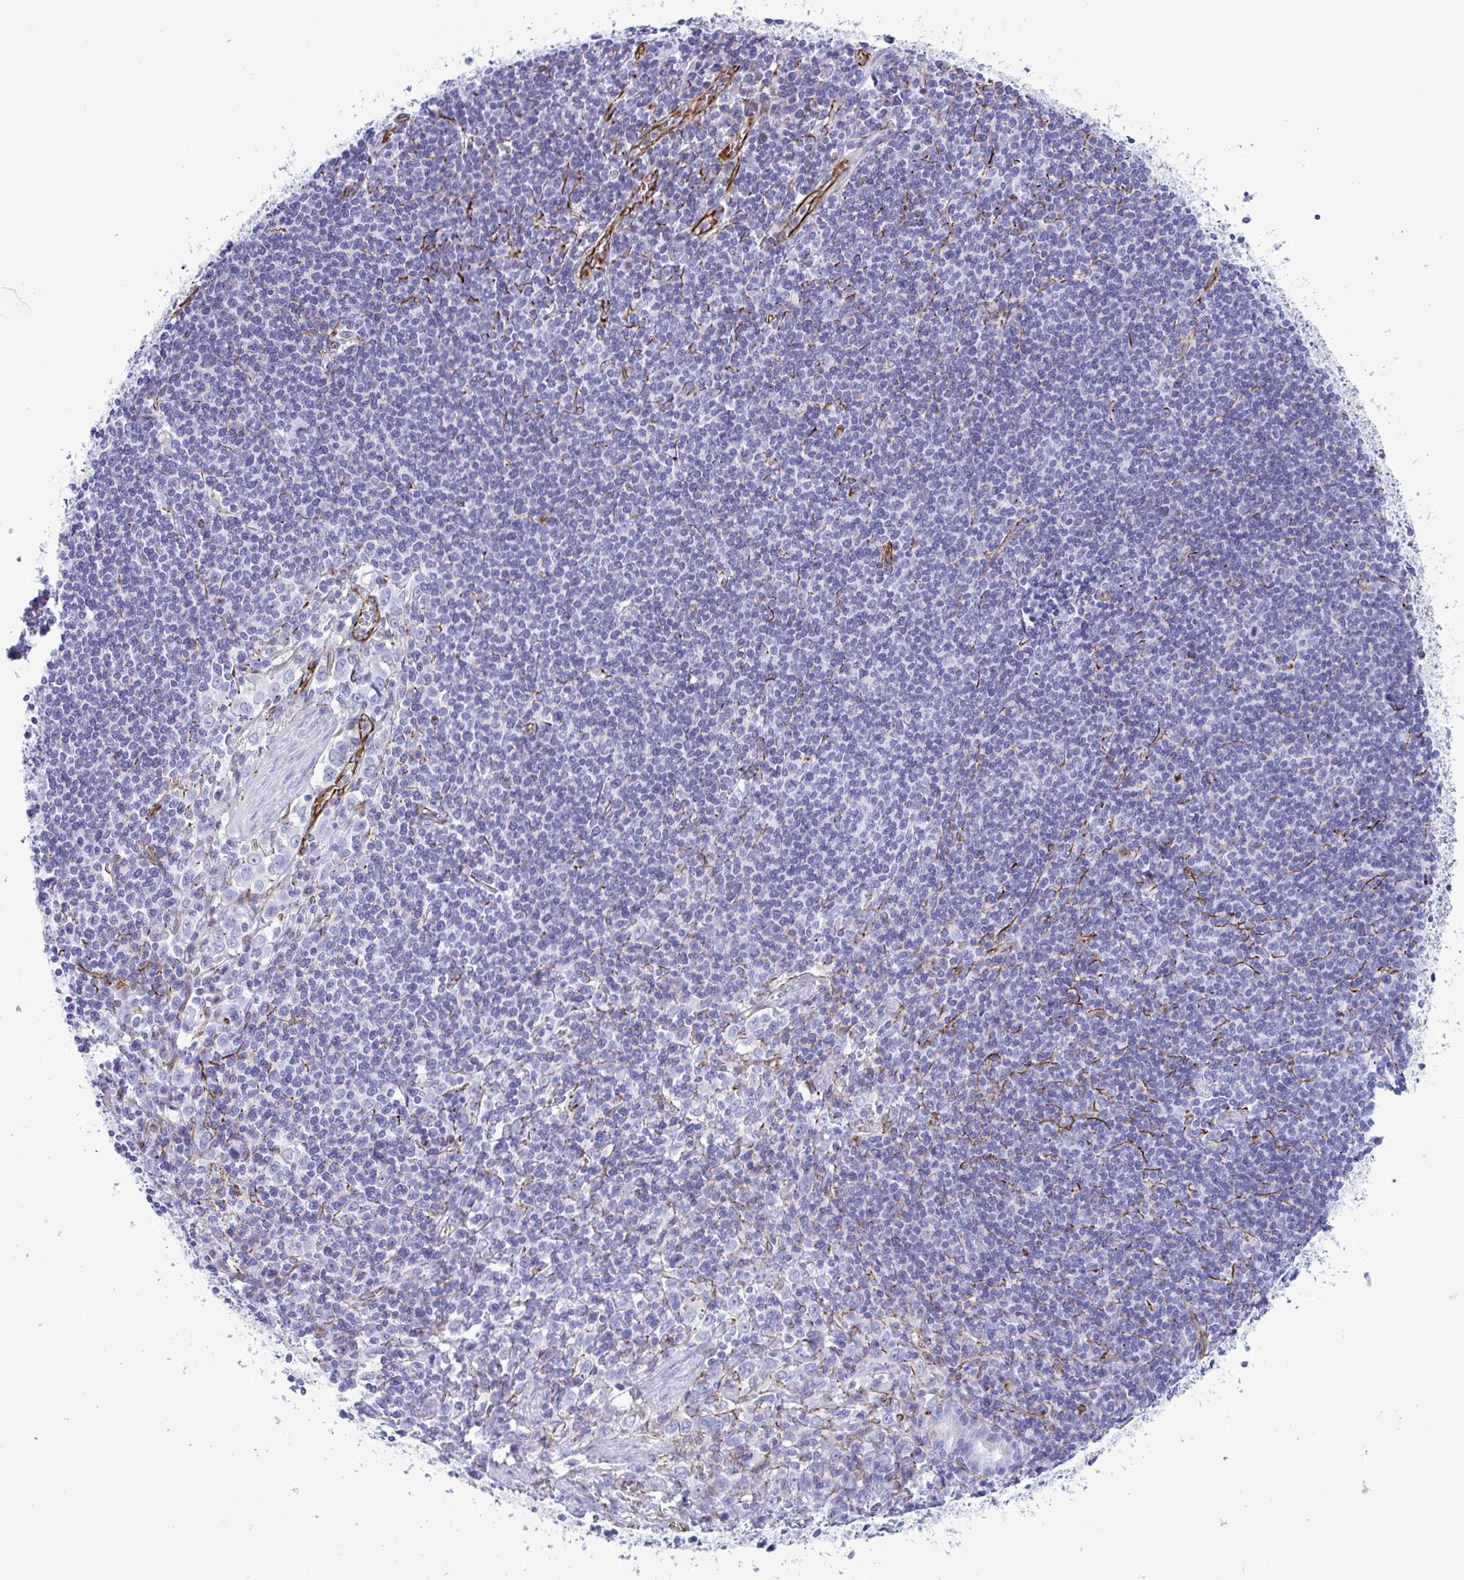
{"staining": {"intensity": "negative", "quantity": "none", "location": "none"}, "tissue": "stomach cancer", "cell_type": "Tumor cells", "image_type": "cancer", "snomed": [{"axis": "morphology", "description": "Adenocarcinoma, NOS"}, {"axis": "topography", "description": "Stomach, upper"}], "caption": "DAB (3,3'-diaminobenzidine) immunohistochemical staining of stomach cancer shows no significant positivity in tumor cells.", "gene": "SMAD5", "patient": {"sex": "male", "age": 75}}